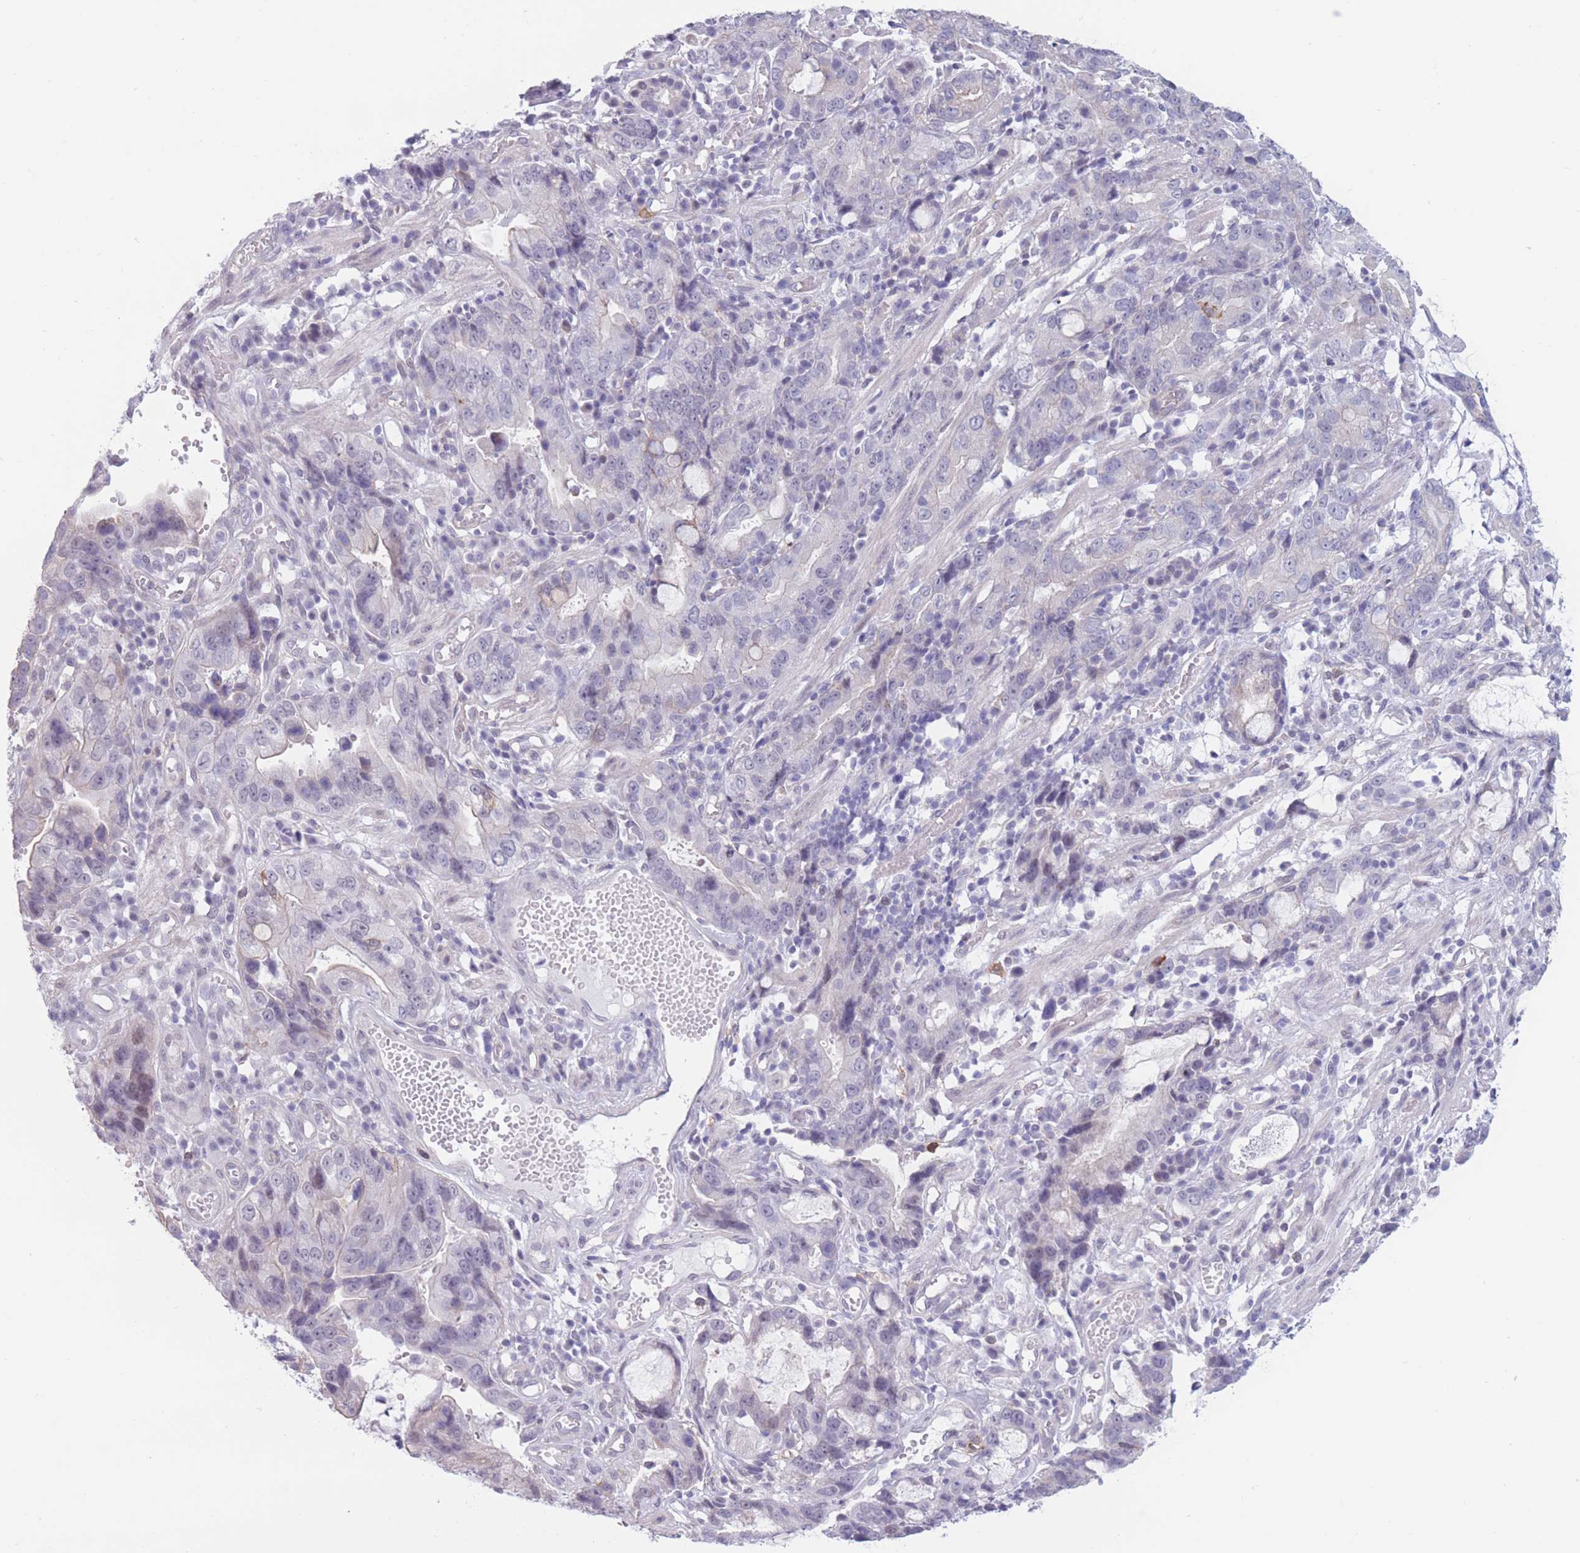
{"staining": {"intensity": "negative", "quantity": "none", "location": "none"}, "tissue": "stomach cancer", "cell_type": "Tumor cells", "image_type": "cancer", "snomed": [{"axis": "morphology", "description": "Adenocarcinoma, NOS"}, {"axis": "topography", "description": "Stomach"}], "caption": "Tumor cells show no significant staining in stomach cancer (adenocarcinoma).", "gene": "PODXL", "patient": {"sex": "male", "age": 55}}